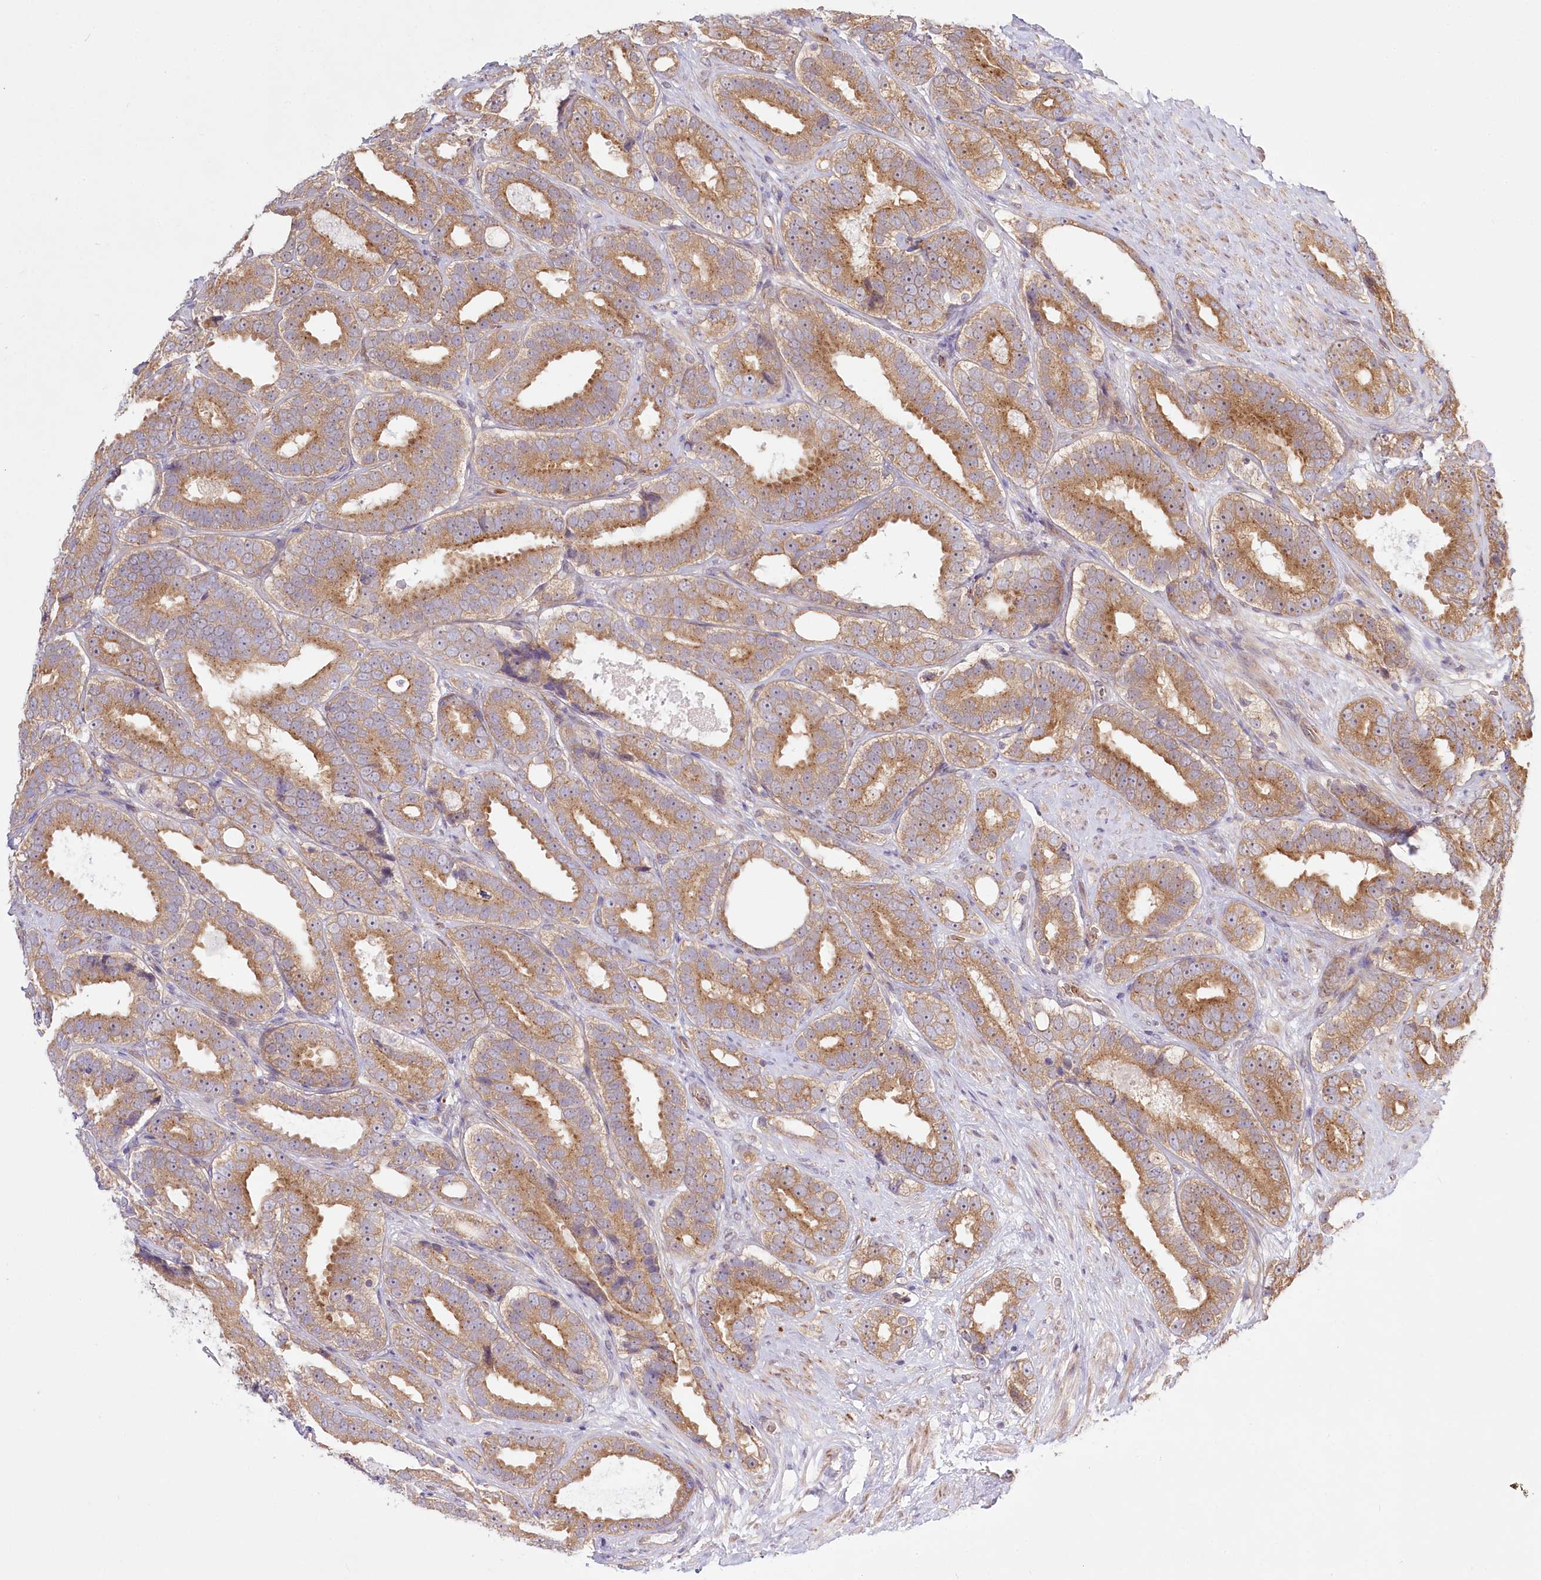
{"staining": {"intensity": "moderate", "quantity": ">75%", "location": "cytoplasmic/membranous"}, "tissue": "prostate cancer", "cell_type": "Tumor cells", "image_type": "cancer", "snomed": [{"axis": "morphology", "description": "Adenocarcinoma, High grade"}, {"axis": "topography", "description": "Prostate"}], "caption": "This image shows immunohistochemistry staining of adenocarcinoma (high-grade) (prostate), with medium moderate cytoplasmic/membranous expression in approximately >75% of tumor cells.", "gene": "COMMD3", "patient": {"sex": "male", "age": 56}}